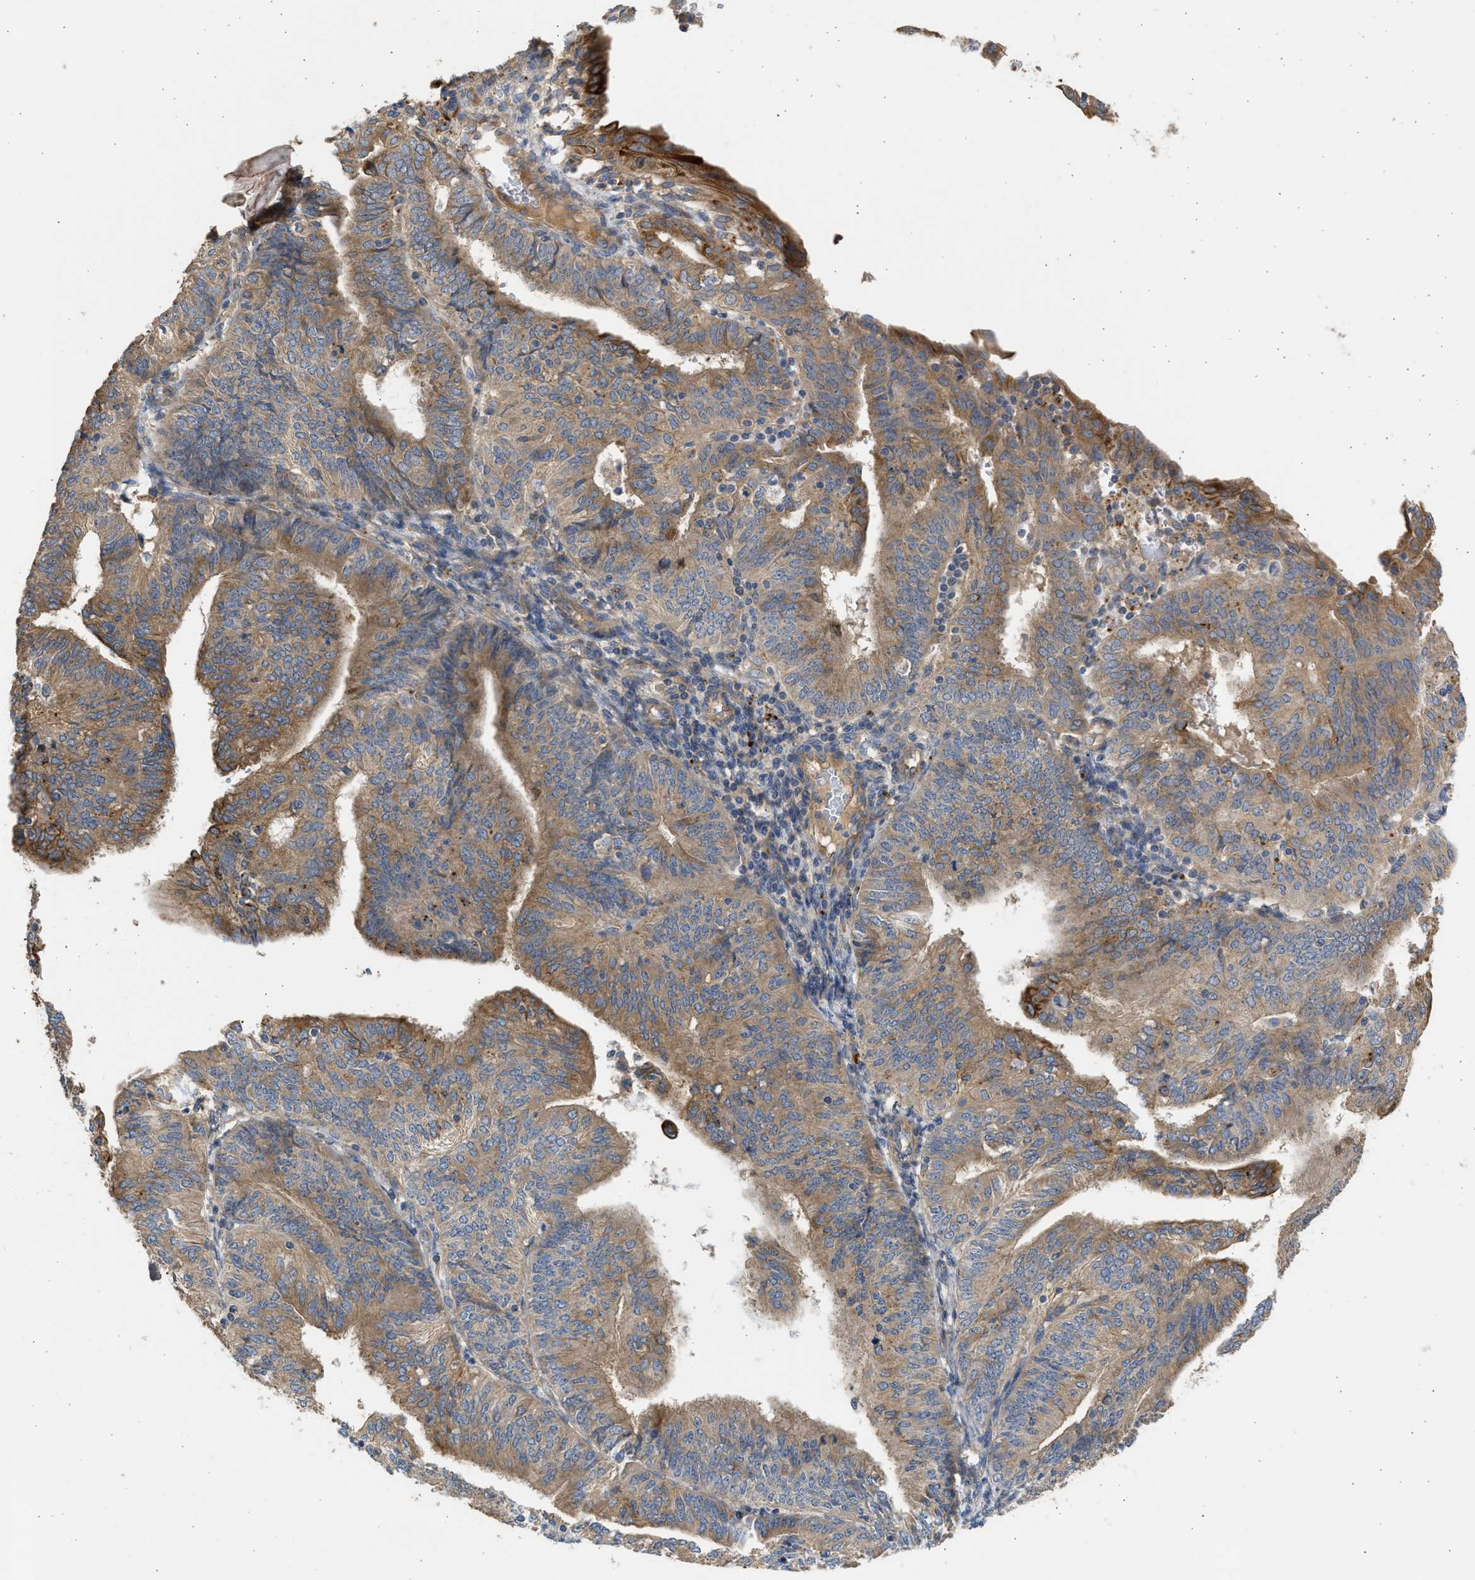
{"staining": {"intensity": "moderate", "quantity": ">75%", "location": "cytoplasmic/membranous"}, "tissue": "endometrial cancer", "cell_type": "Tumor cells", "image_type": "cancer", "snomed": [{"axis": "morphology", "description": "Adenocarcinoma, NOS"}, {"axis": "topography", "description": "Endometrium"}], "caption": "The photomicrograph exhibits staining of endometrial cancer, revealing moderate cytoplasmic/membranous protein staining (brown color) within tumor cells.", "gene": "CSRNP2", "patient": {"sex": "female", "age": 58}}